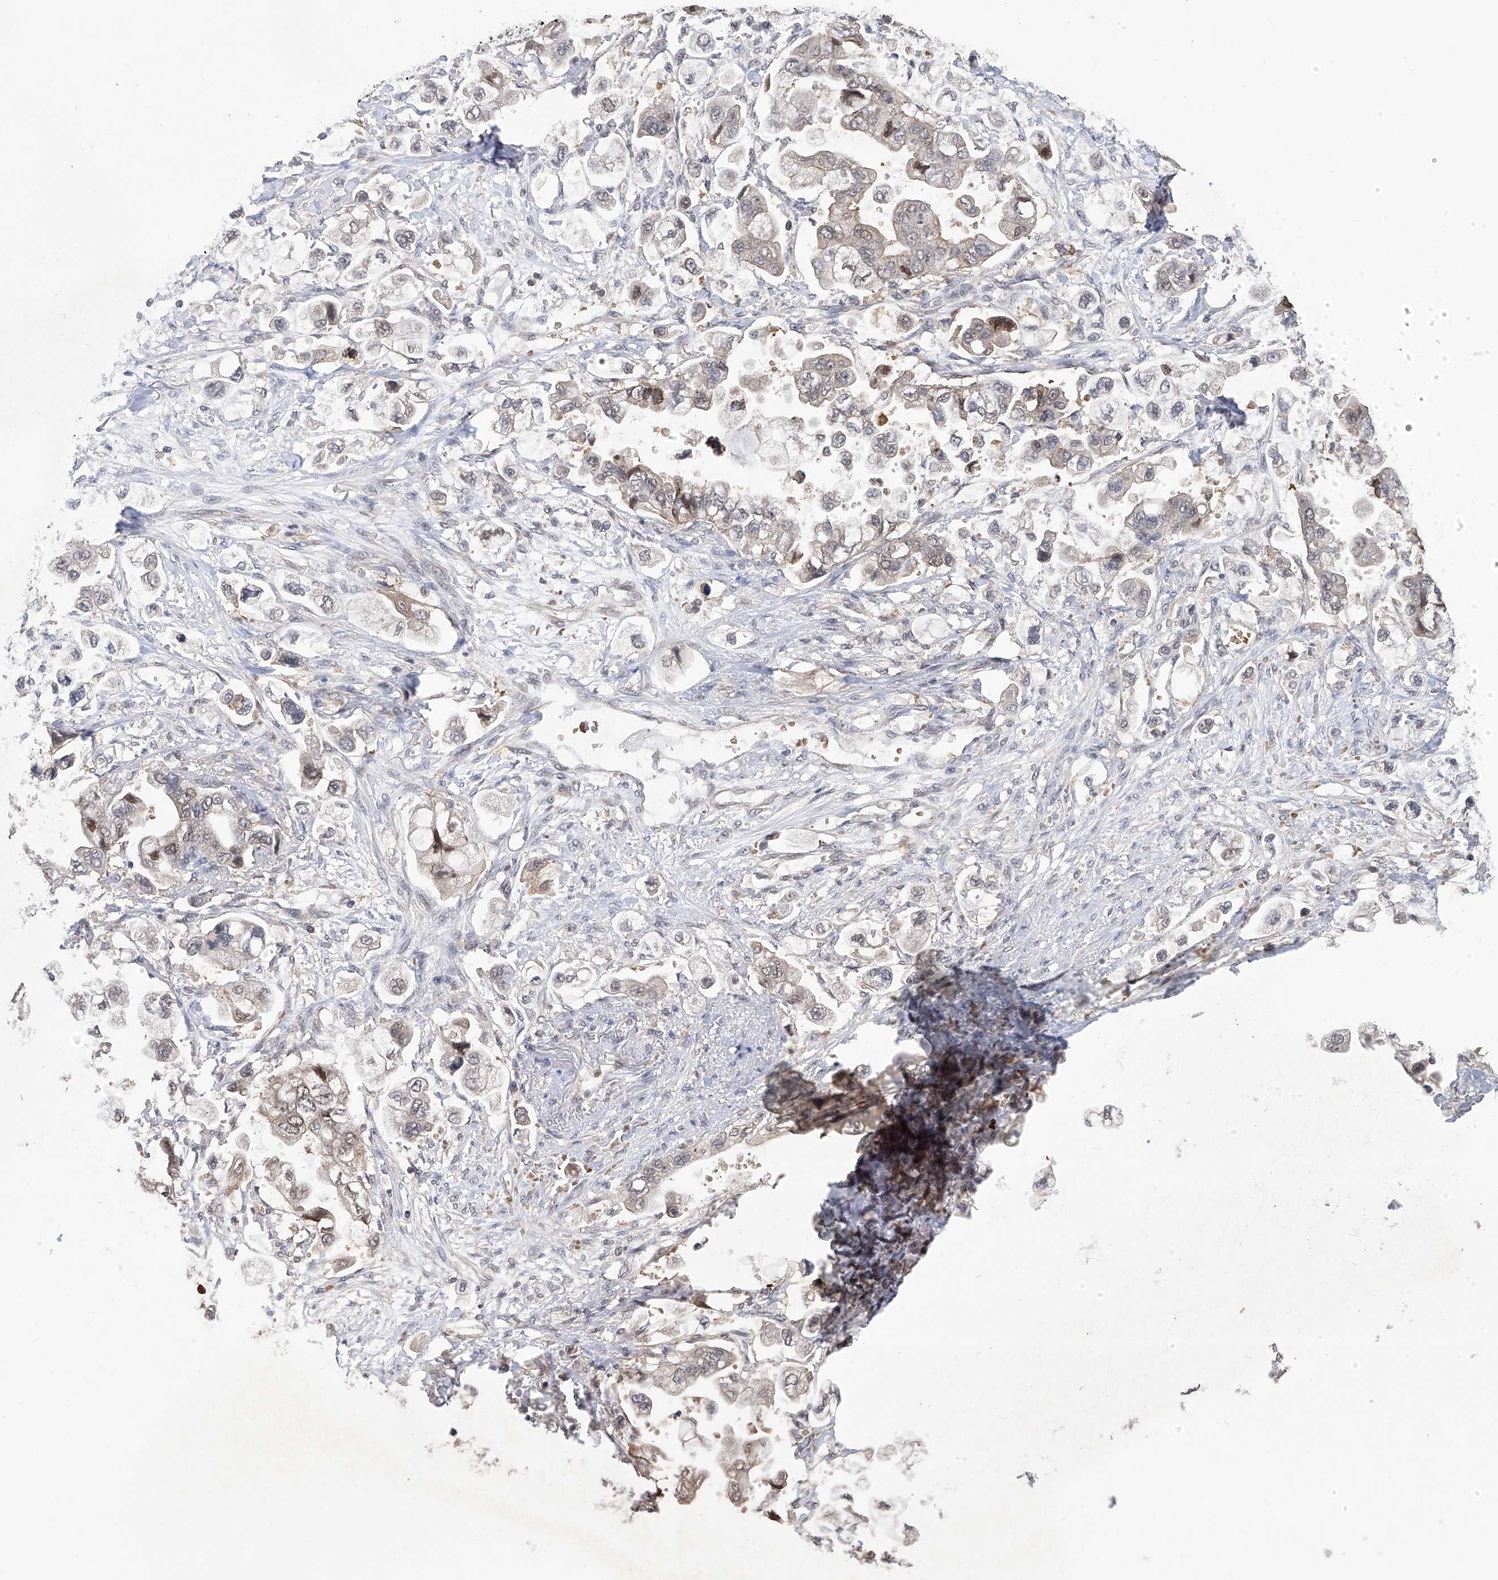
{"staining": {"intensity": "moderate", "quantity": "25%-75%", "location": "cytoplasmic/membranous,nuclear"}, "tissue": "stomach cancer", "cell_type": "Tumor cells", "image_type": "cancer", "snomed": [{"axis": "morphology", "description": "Adenocarcinoma, NOS"}, {"axis": "topography", "description": "Stomach"}], "caption": "Immunohistochemistry (IHC) of human stomach cancer demonstrates medium levels of moderate cytoplasmic/membranous and nuclear positivity in about 25%-75% of tumor cells.", "gene": "LYSMD4", "patient": {"sex": "male", "age": 62}}